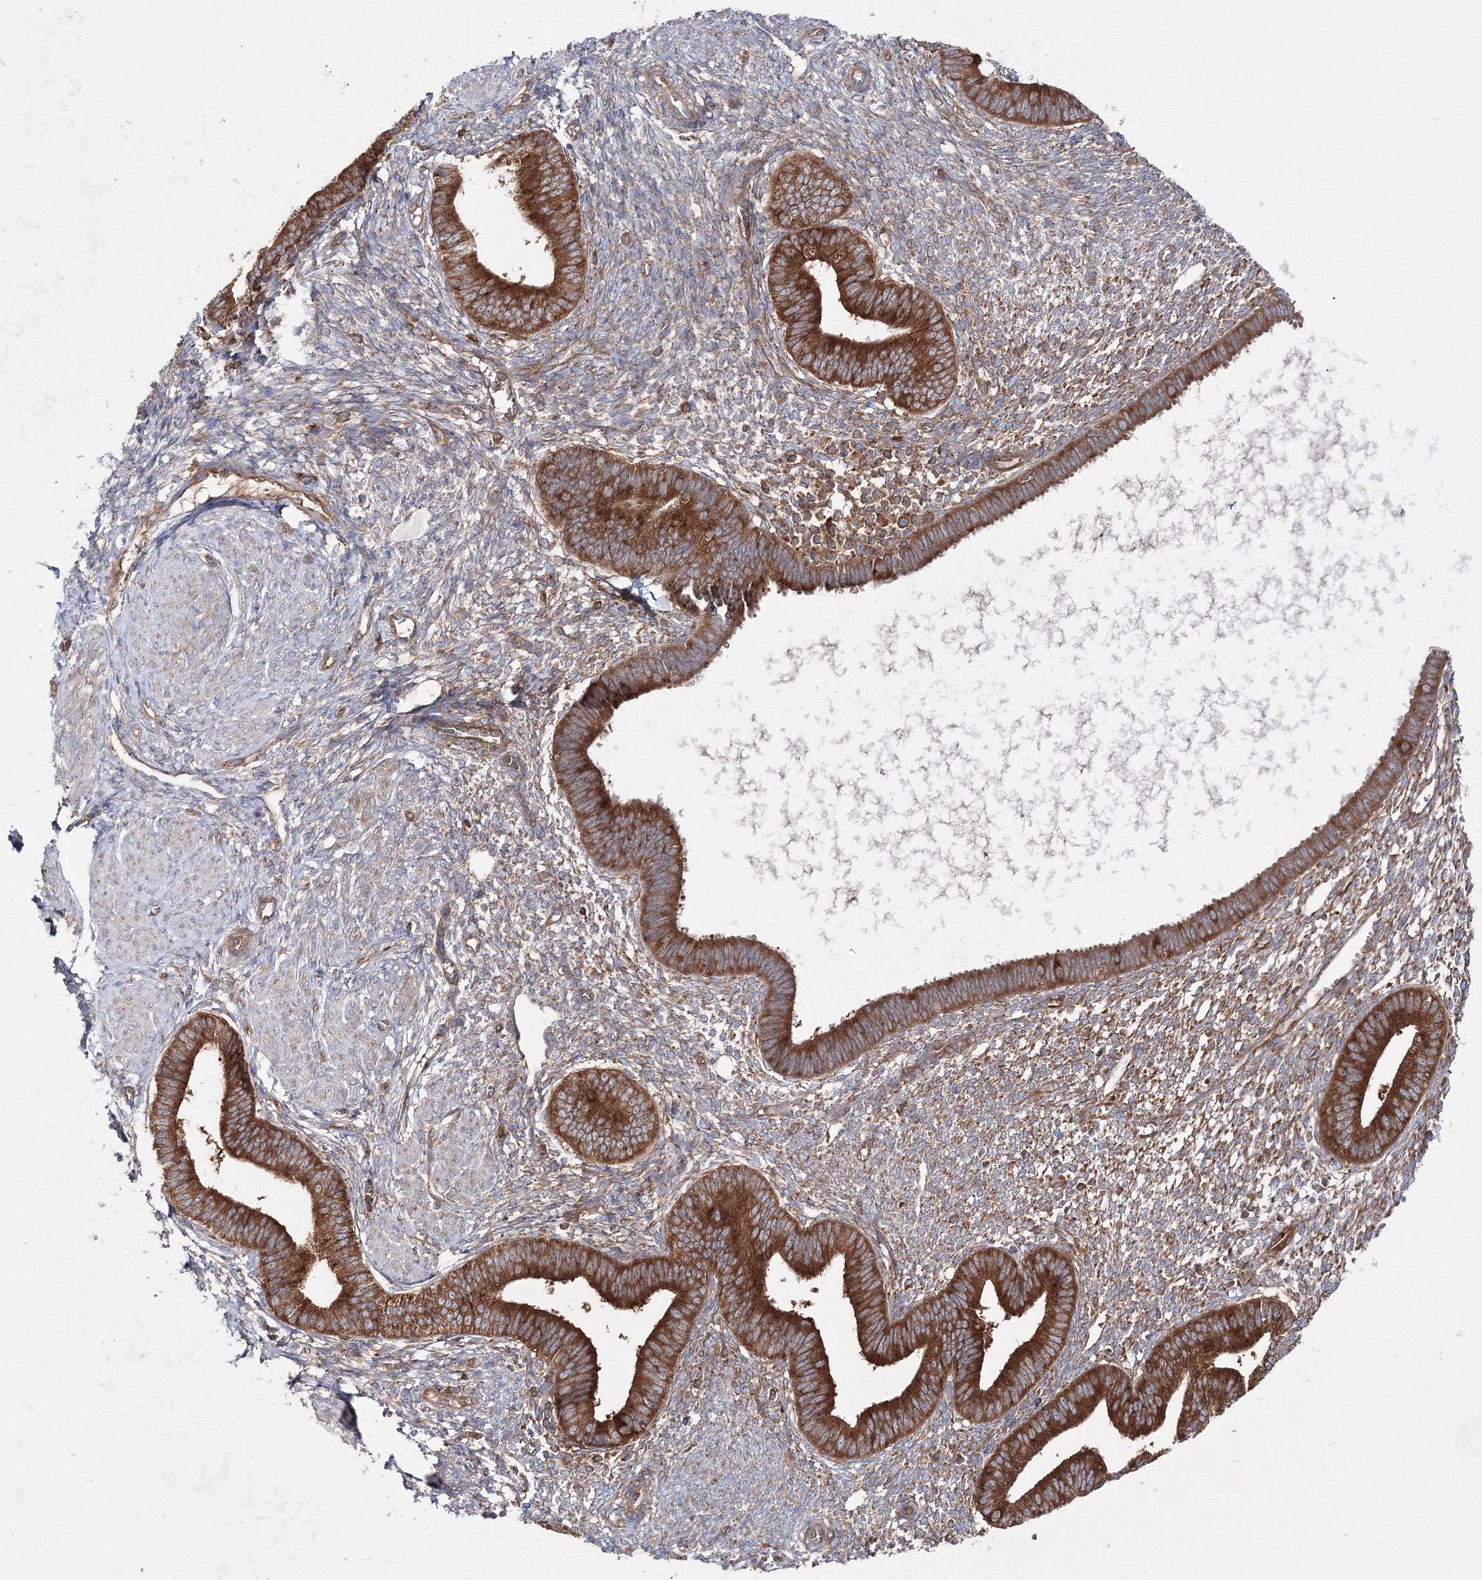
{"staining": {"intensity": "moderate", "quantity": ">75%", "location": "cytoplasmic/membranous"}, "tissue": "endometrium", "cell_type": "Cells in endometrial stroma", "image_type": "normal", "snomed": [{"axis": "morphology", "description": "Normal tissue, NOS"}, {"axis": "topography", "description": "Endometrium"}], "caption": "Immunohistochemistry staining of unremarkable endometrium, which reveals medium levels of moderate cytoplasmic/membranous staining in about >75% of cells in endometrial stroma indicating moderate cytoplasmic/membranous protein expression. The staining was performed using DAB (brown) for protein detection and nuclei were counterstained in hematoxylin (blue).", "gene": "HARS1", "patient": {"sex": "female", "age": 46}}